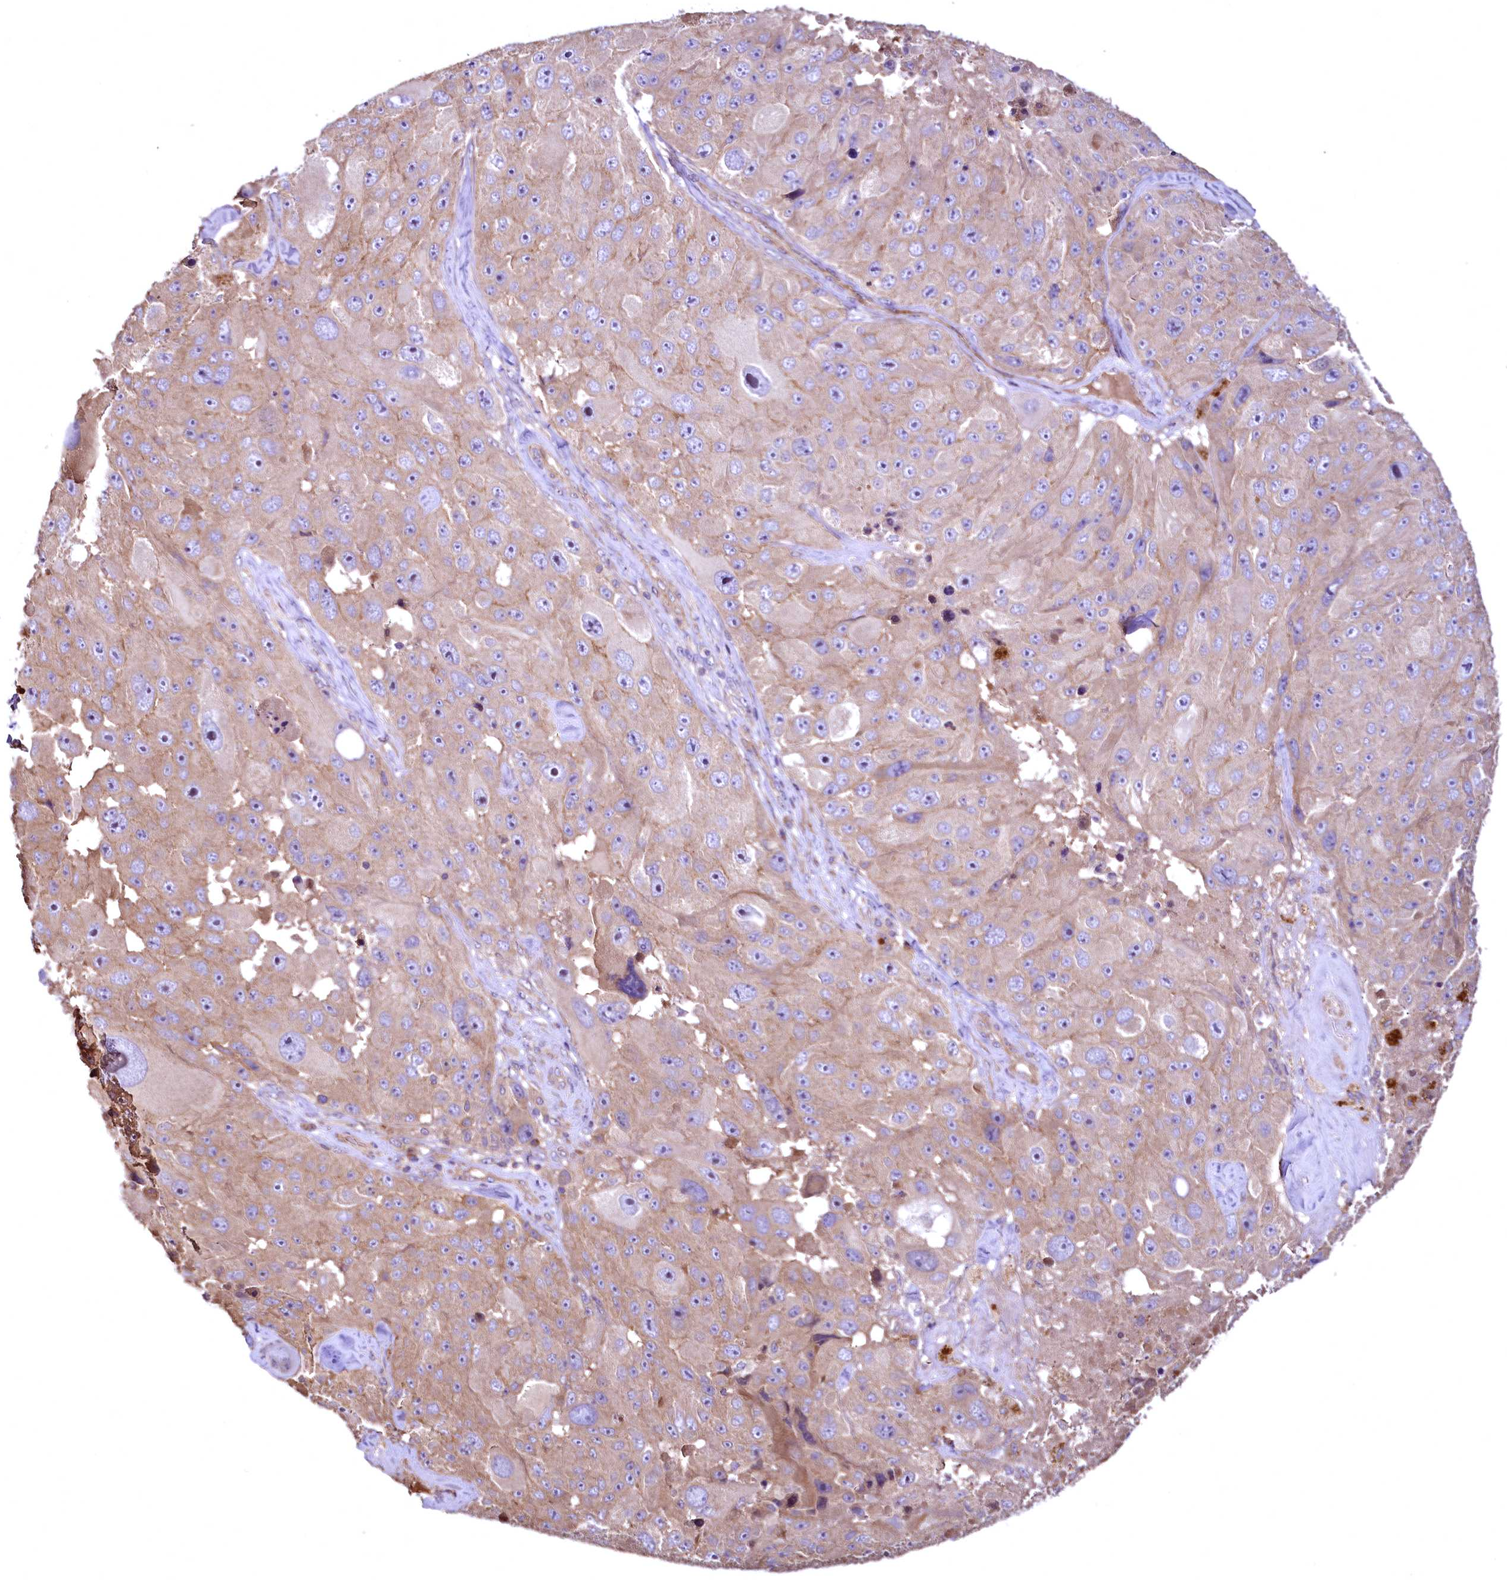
{"staining": {"intensity": "moderate", "quantity": ">75%", "location": "cytoplasmic/membranous"}, "tissue": "melanoma", "cell_type": "Tumor cells", "image_type": "cancer", "snomed": [{"axis": "morphology", "description": "Malignant melanoma, Metastatic site"}, {"axis": "topography", "description": "Lymph node"}], "caption": "Brown immunohistochemical staining in melanoma exhibits moderate cytoplasmic/membranous expression in about >75% of tumor cells. The staining was performed using DAB to visualize the protein expression in brown, while the nuclei were stained in blue with hematoxylin (Magnification: 20x).", "gene": "TBCEL", "patient": {"sex": "male", "age": 62}}